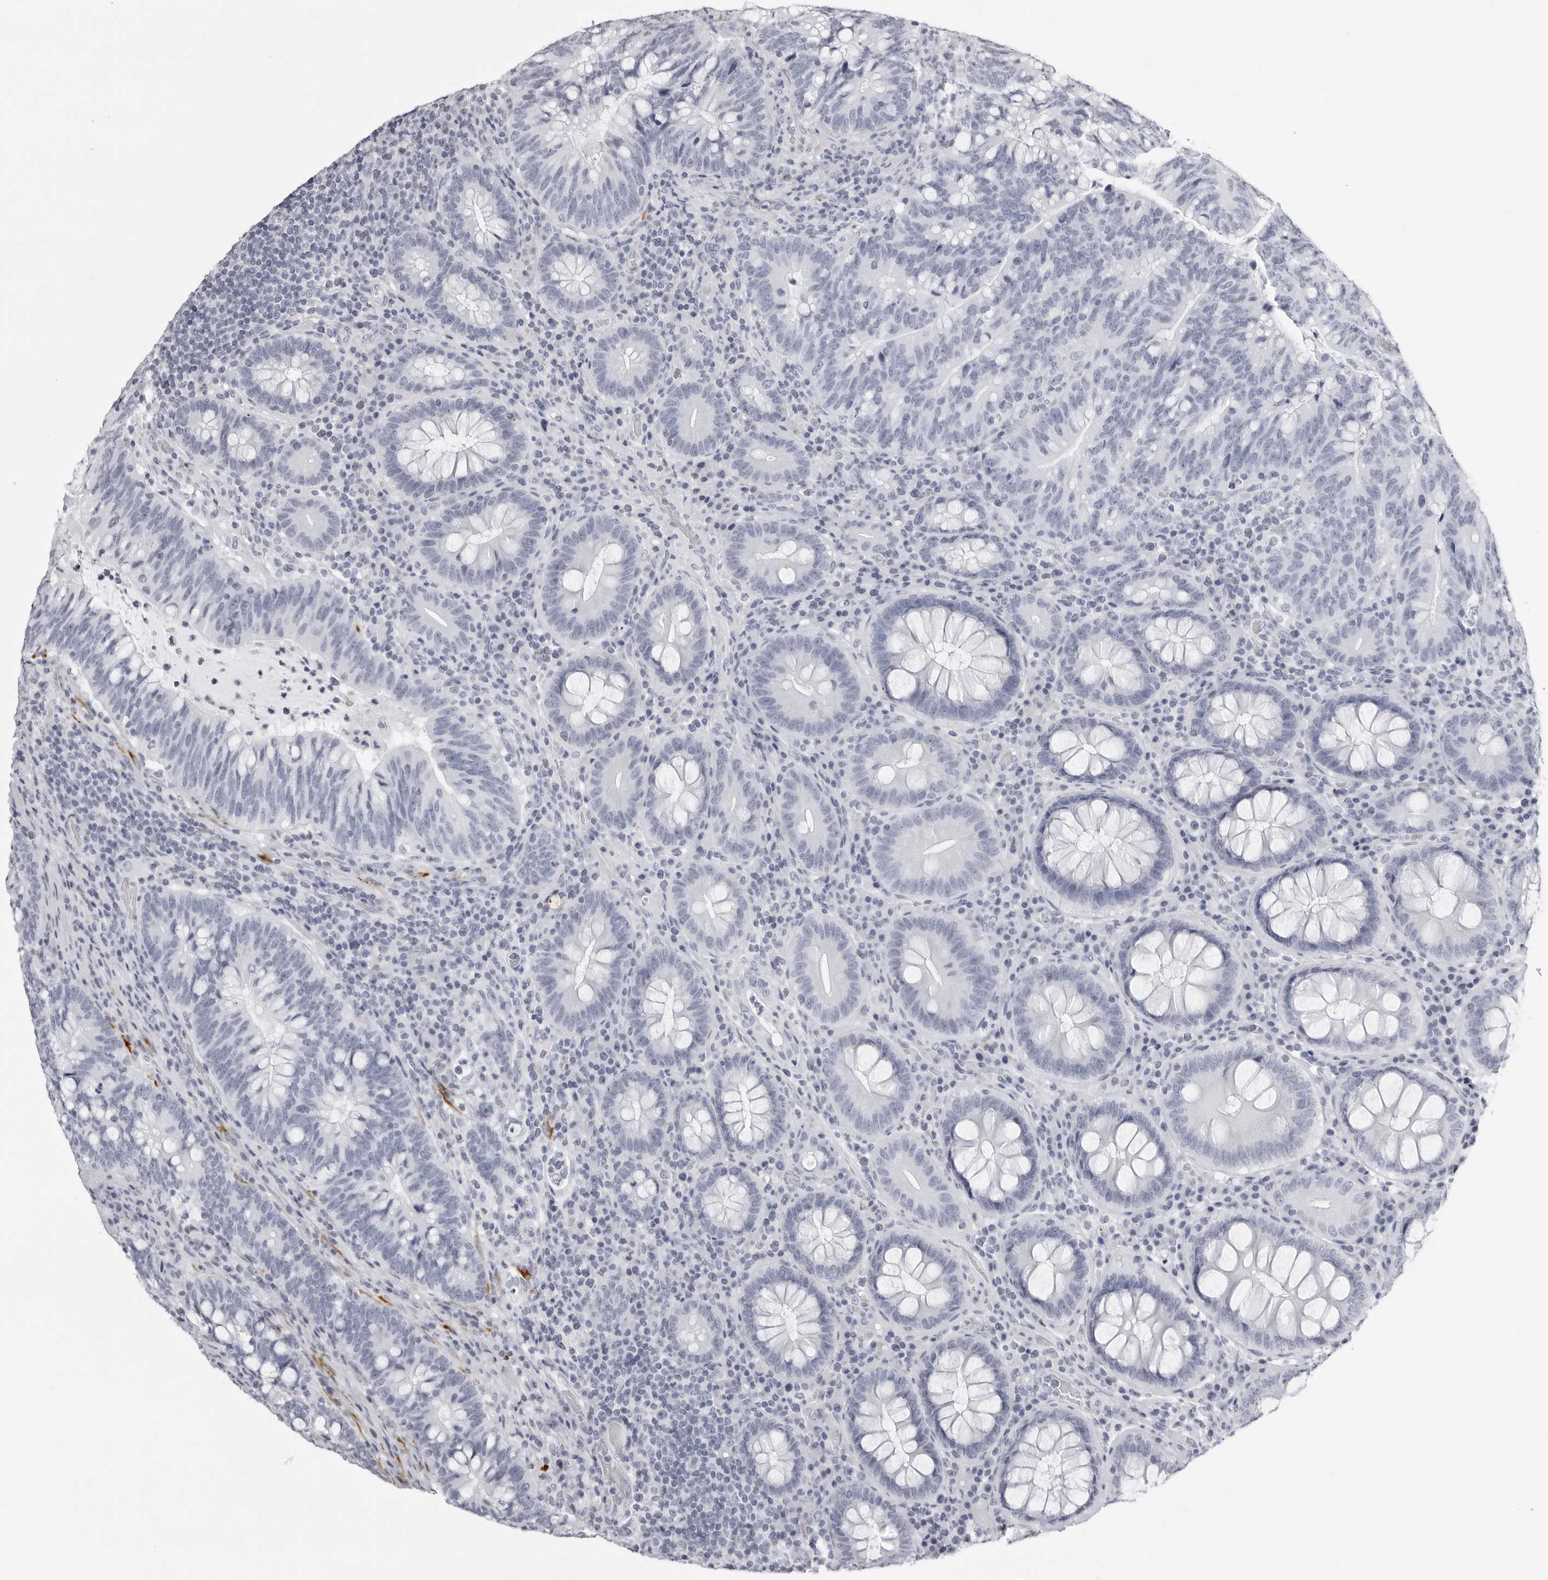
{"staining": {"intensity": "negative", "quantity": "none", "location": "none"}, "tissue": "colorectal cancer", "cell_type": "Tumor cells", "image_type": "cancer", "snomed": [{"axis": "morphology", "description": "Adenocarcinoma, NOS"}, {"axis": "topography", "description": "Colon"}], "caption": "The immunohistochemistry micrograph has no significant expression in tumor cells of adenocarcinoma (colorectal) tissue.", "gene": "CST1", "patient": {"sex": "female", "age": 66}}